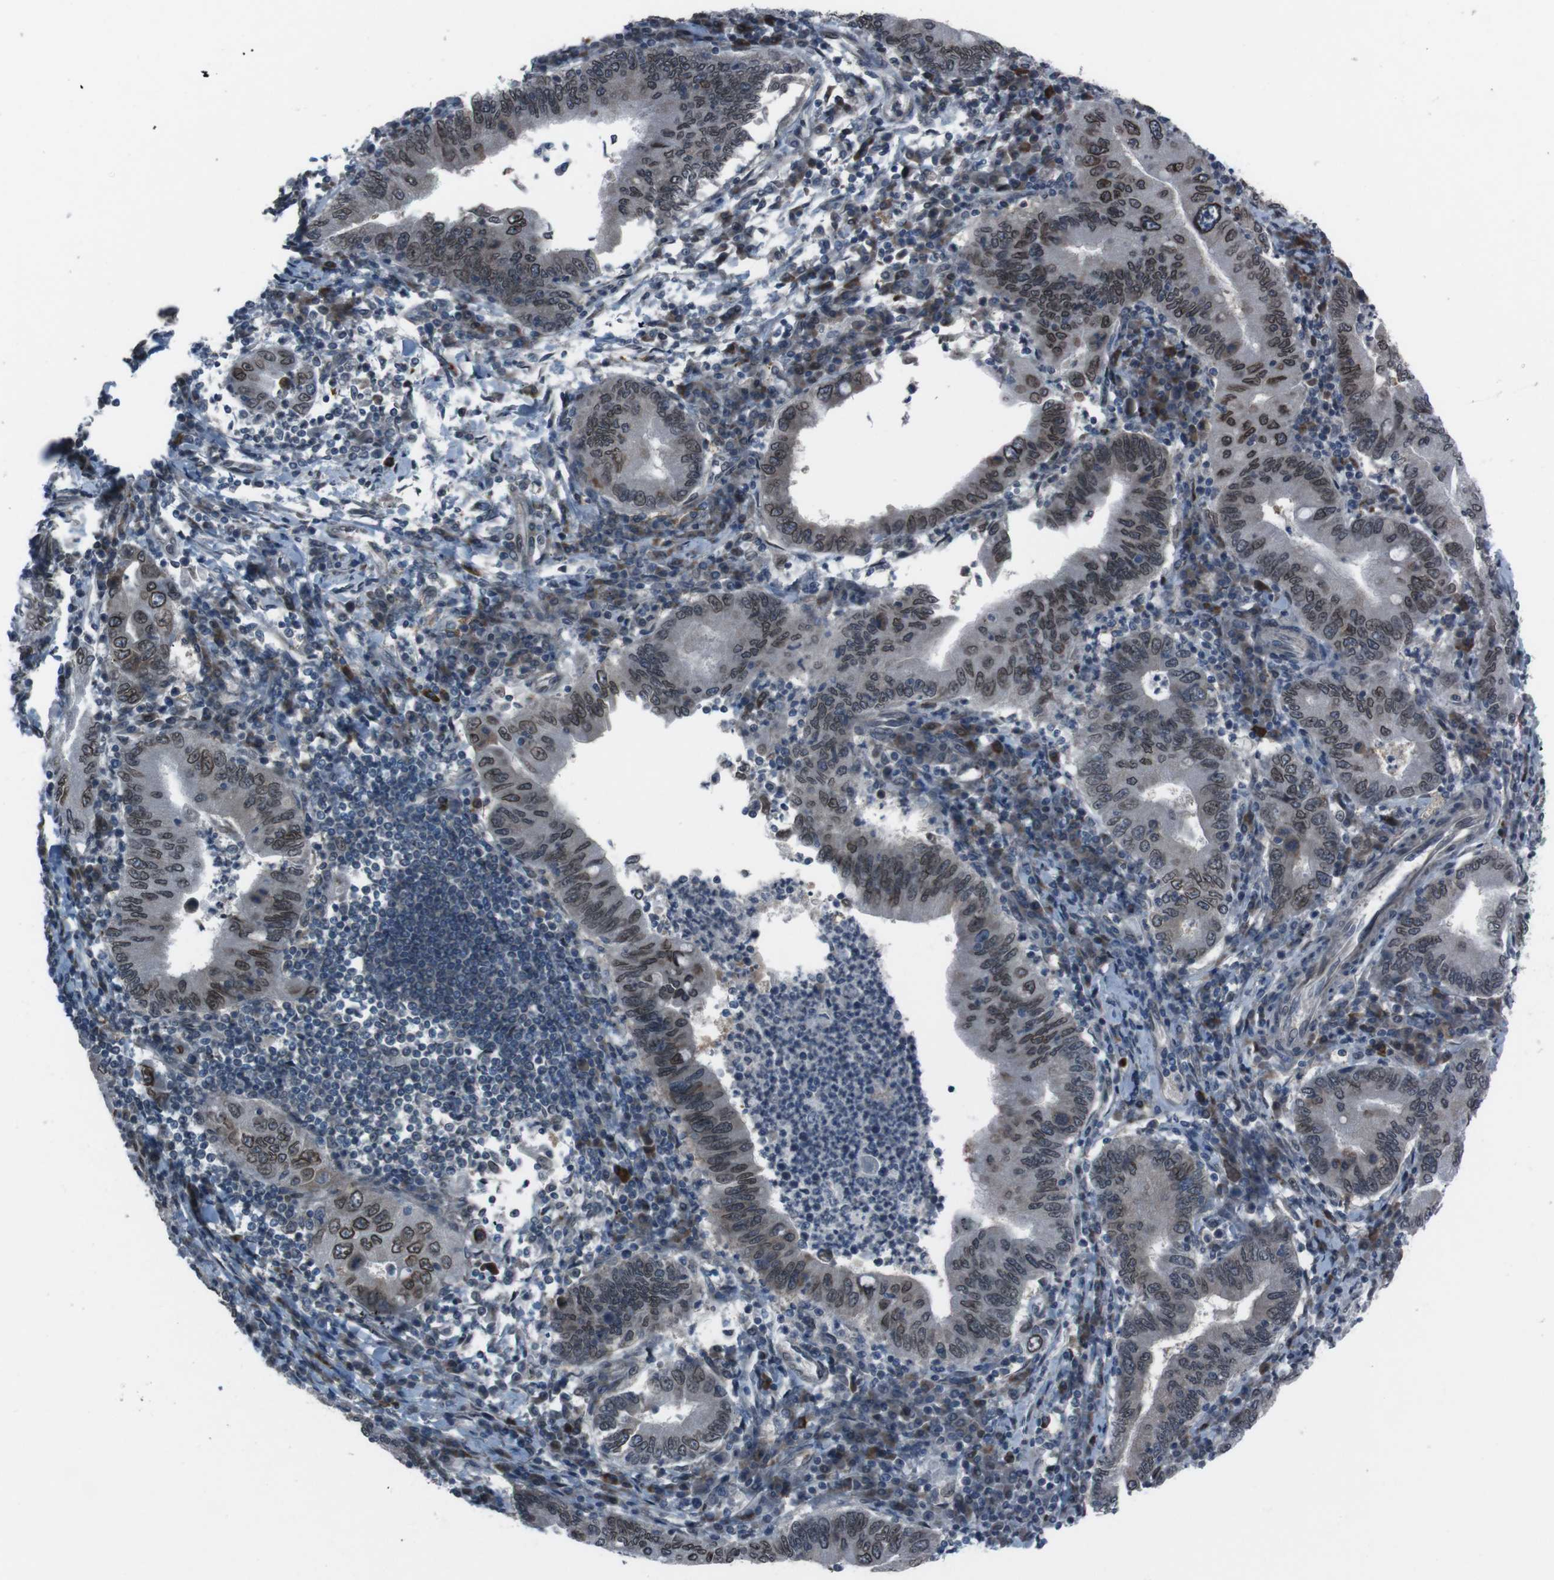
{"staining": {"intensity": "moderate", "quantity": ">75%", "location": "nuclear"}, "tissue": "stomach cancer", "cell_type": "Tumor cells", "image_type": "cancer", "snomed": [{"axis": "morphology", "description": "Normal tissue, NOS"}, {"axis": "morphology", "description": "Adenocarcinoma, NOS"}, {"axis": "topography", "description": "Esophagus"}, {"axis": "topography", "description": "Stomach, upper"}, {"axis": "topography", "description": "Peripheral nerve tissue"}], "caption": "Human adenocarcinoma (stomach) stained with a brown dye exhibits moderate nuclear positive positivity in approximately >75% of tumor cells.", "gene": "SS18L1", "patient": {"sex": "male", "age": 62}}